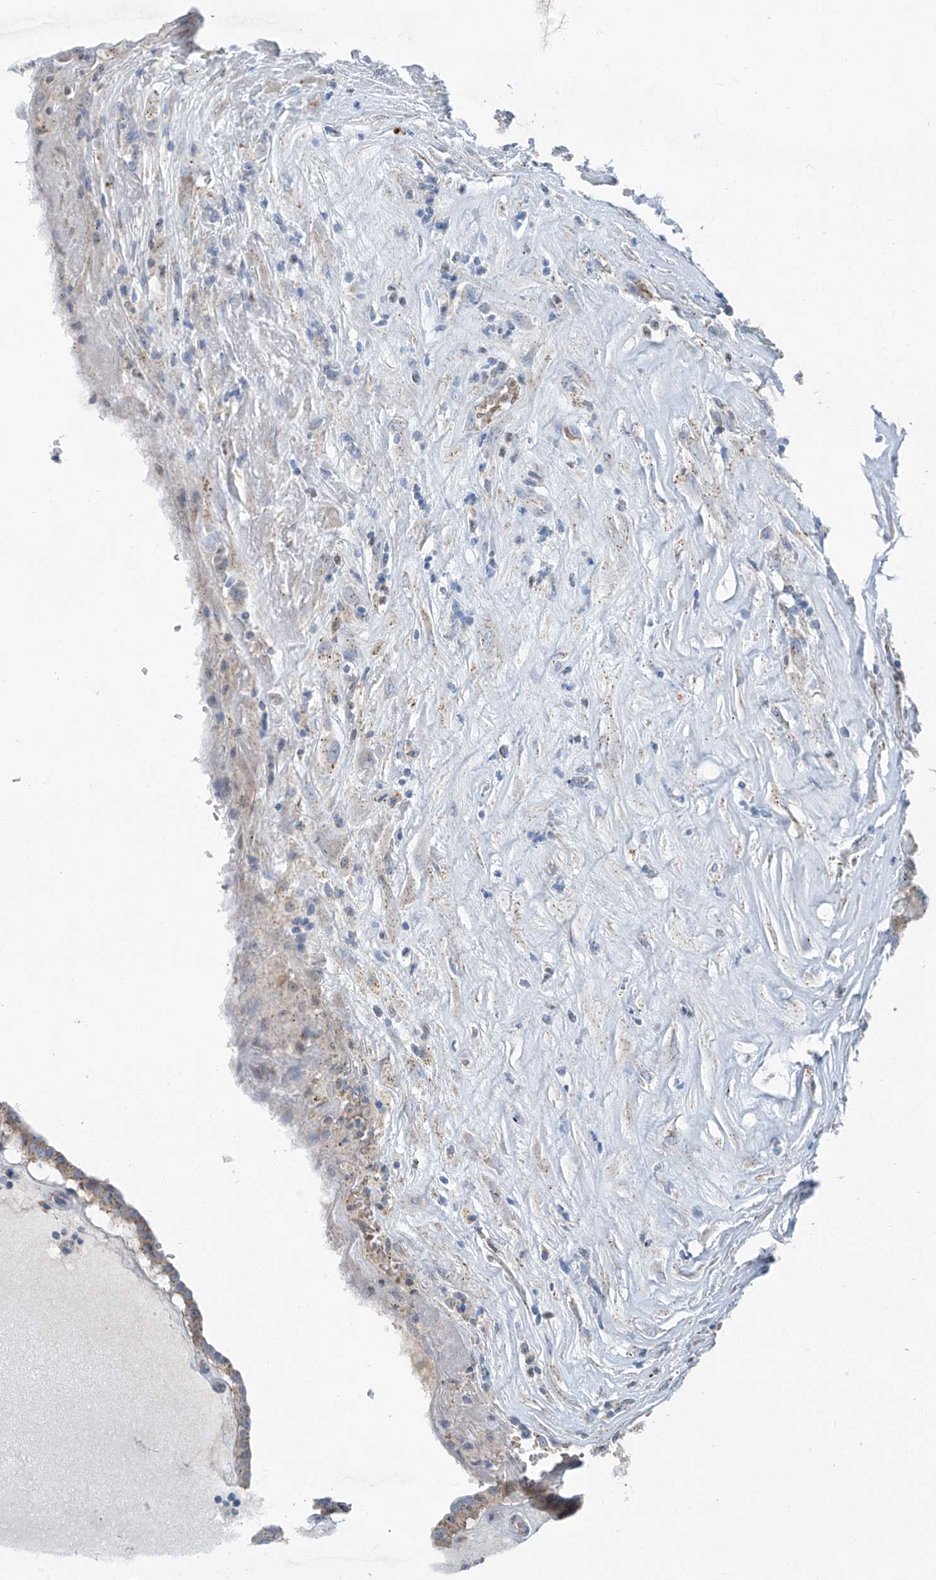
{"staining": {"intensity": "weak", "quantity": ">75%", "location": "cytoplasmic/membranous"}, "tissue": "thyroid cancer", "cell_type": "Tumor cells", "image_type": "cancer", "snomed": [{"axis": "morphology", "description": "Papillary adenocarcinoma, NOS"}, {"axis": "topography", "description": "Thyroid gland"}], "caption": "Thyroid cancer (papillary adenocarcinoma) stained with DAB immunohistochemistry (IHC) shows low levels of weak cytoplasmic/membranous staining in about >75% of tumor cells.", "gene": "CHMP2B", "patient": {"sex": "male", "age": 77}}